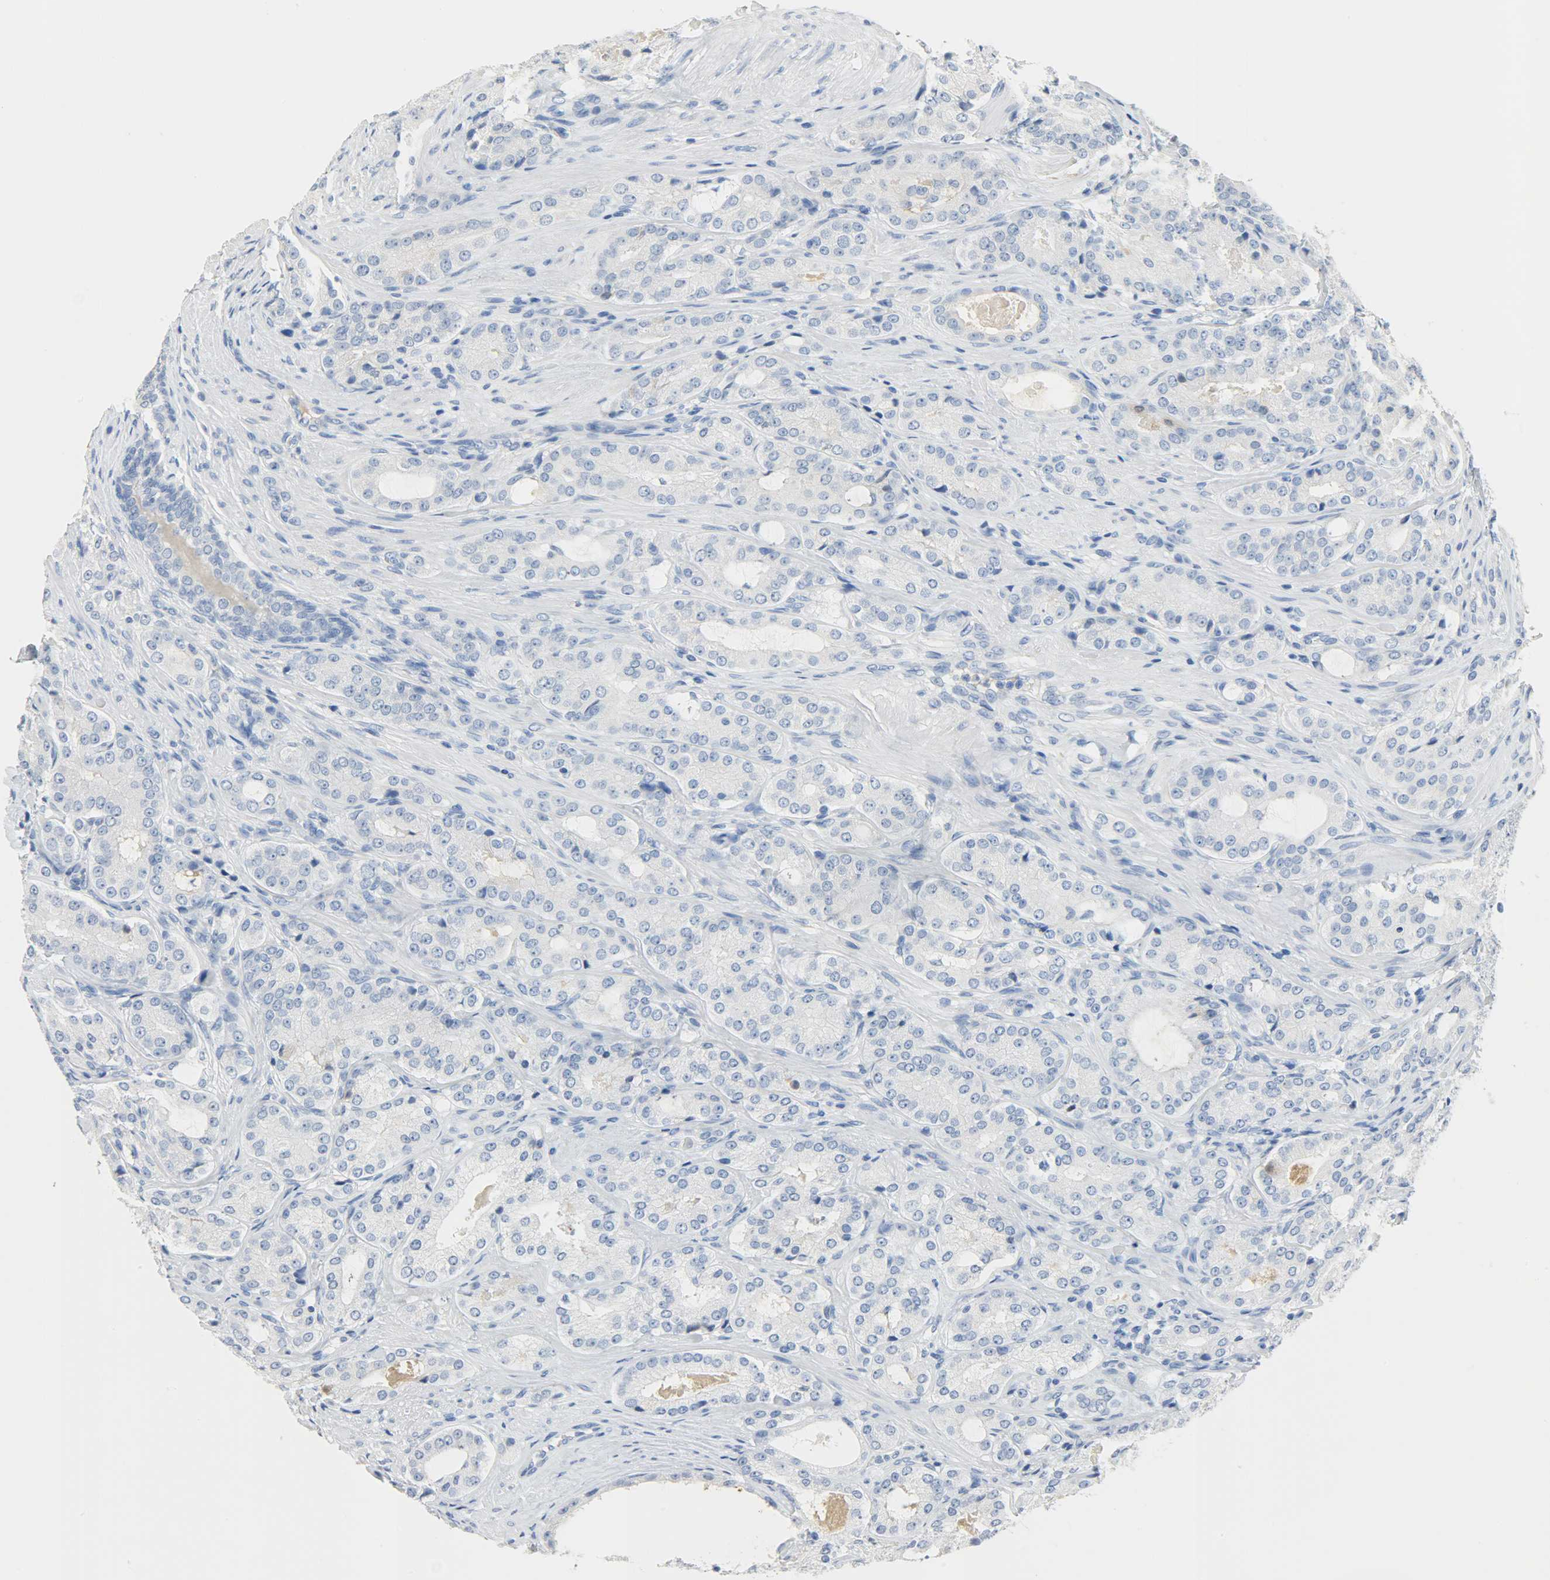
{"staining": {"intensity": "negative", "quantity": "none", "location": "none"}, "tissue": "prostate cancer", "cell_type": "Tumor cells", "image_type": "cancer", "snomed": [{"axis": "morphology", "description": "Adenocarcinoma, High grade"}, {"axis": "topography", "description": "Prostate"}], "caption": "Immunohistochemical staining of human prostate cancer demonstrates no significant staining in tumor cells.", "gene": "CRP", "patient": {"sex": "male", "age": 72}}